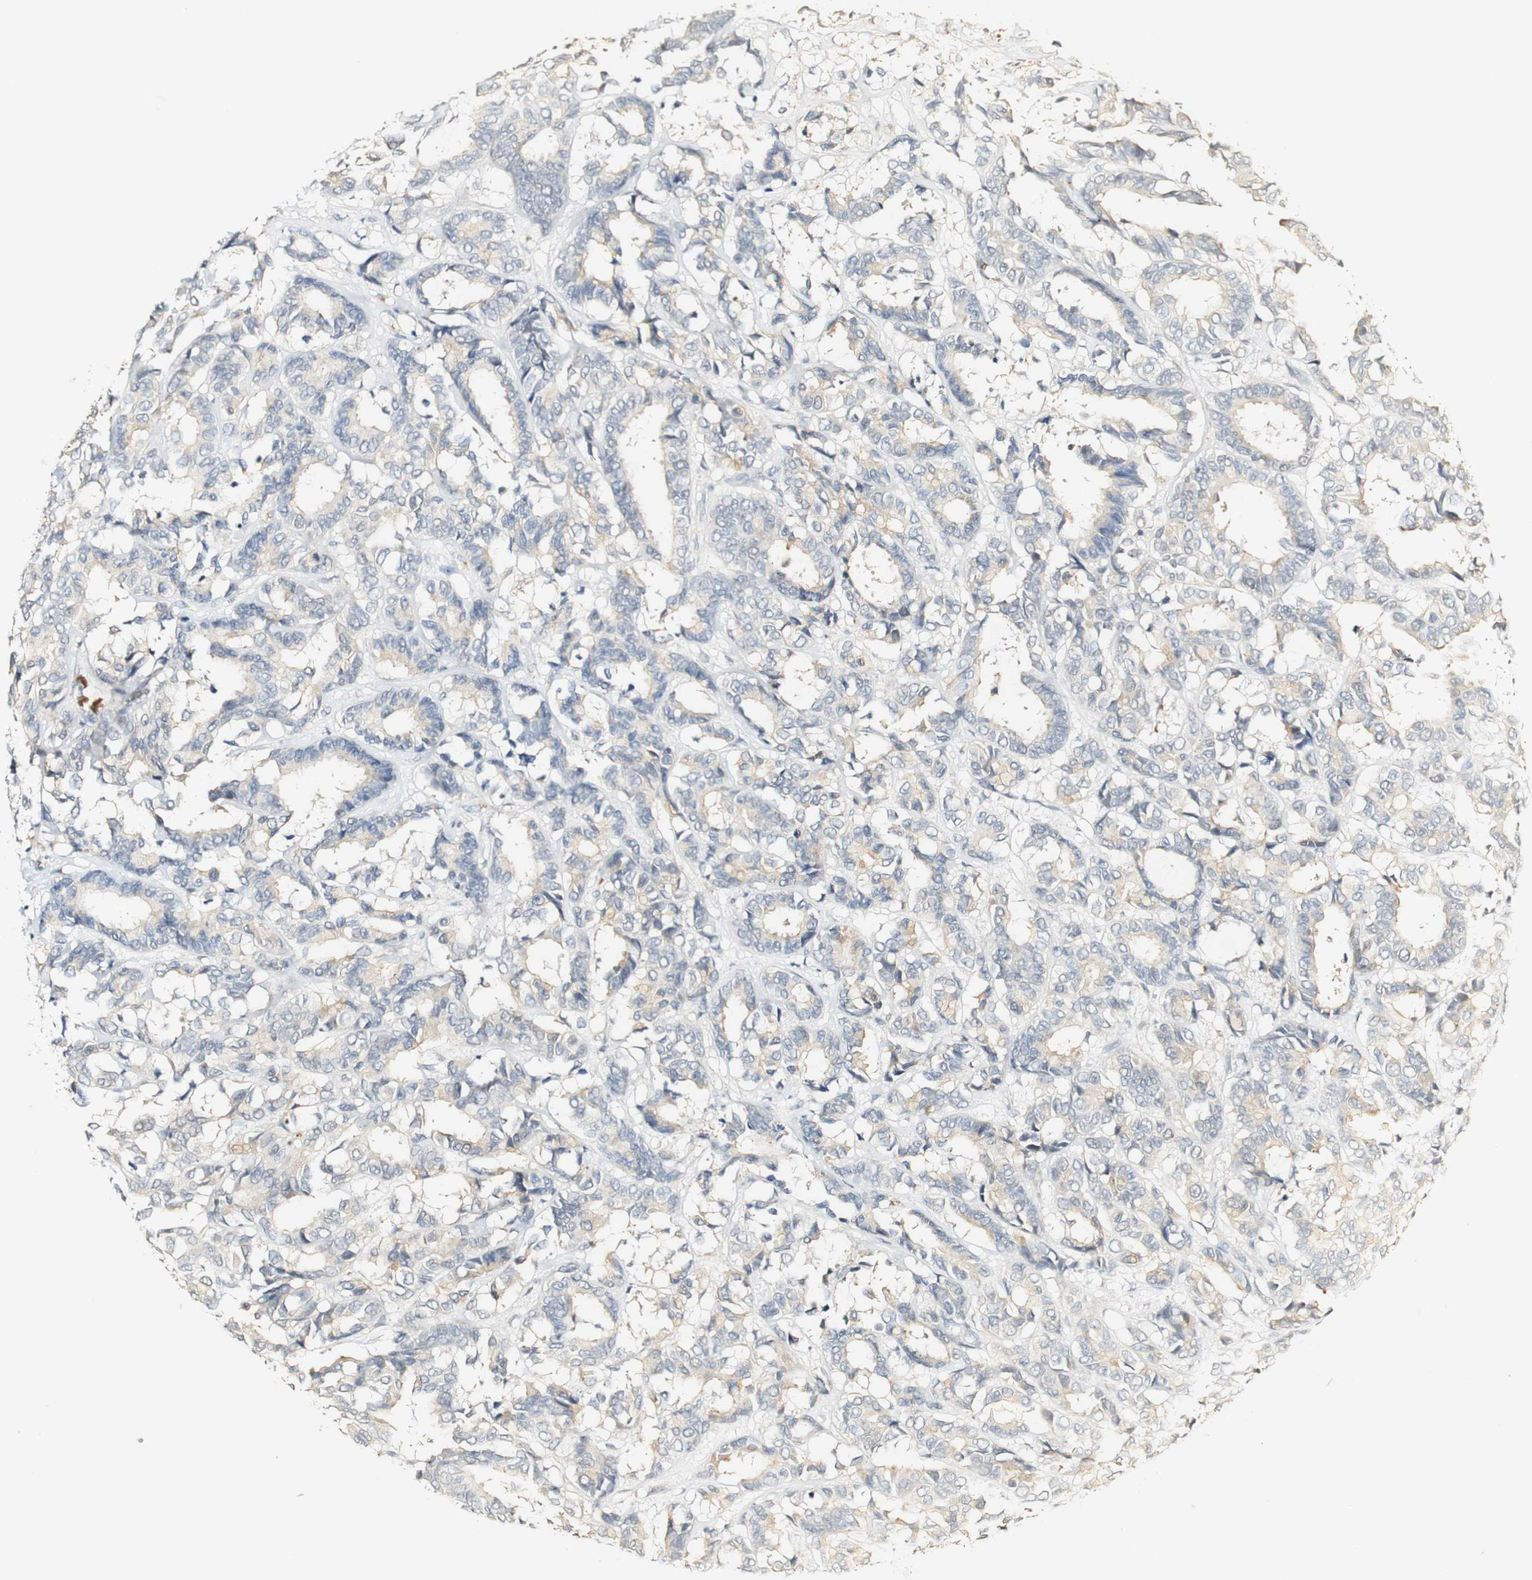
{"staining": {"intensity": "weak", "quantity": "25%-75%", "location": "cytoplasmic/membranous"}, "tissue": "breast cancer", "cell_type": "Tumor cells", "image_type": "cancer", "snomed": [{"axis": "morphology", "description": "Duct carcinoma"}, {"axis": "topography", "description": "Breast"}], "caption": "This micrograph exhibits breast cancer stained with immunohistochemistry (IHC) to label a protein in brown. The cytoplasmic/membranous of tumor cells show weak positivity for the protein. Nuclei are counter-stained blue.", "gene": "SYT7", "patient": {"sex": "female", "age": 87}}